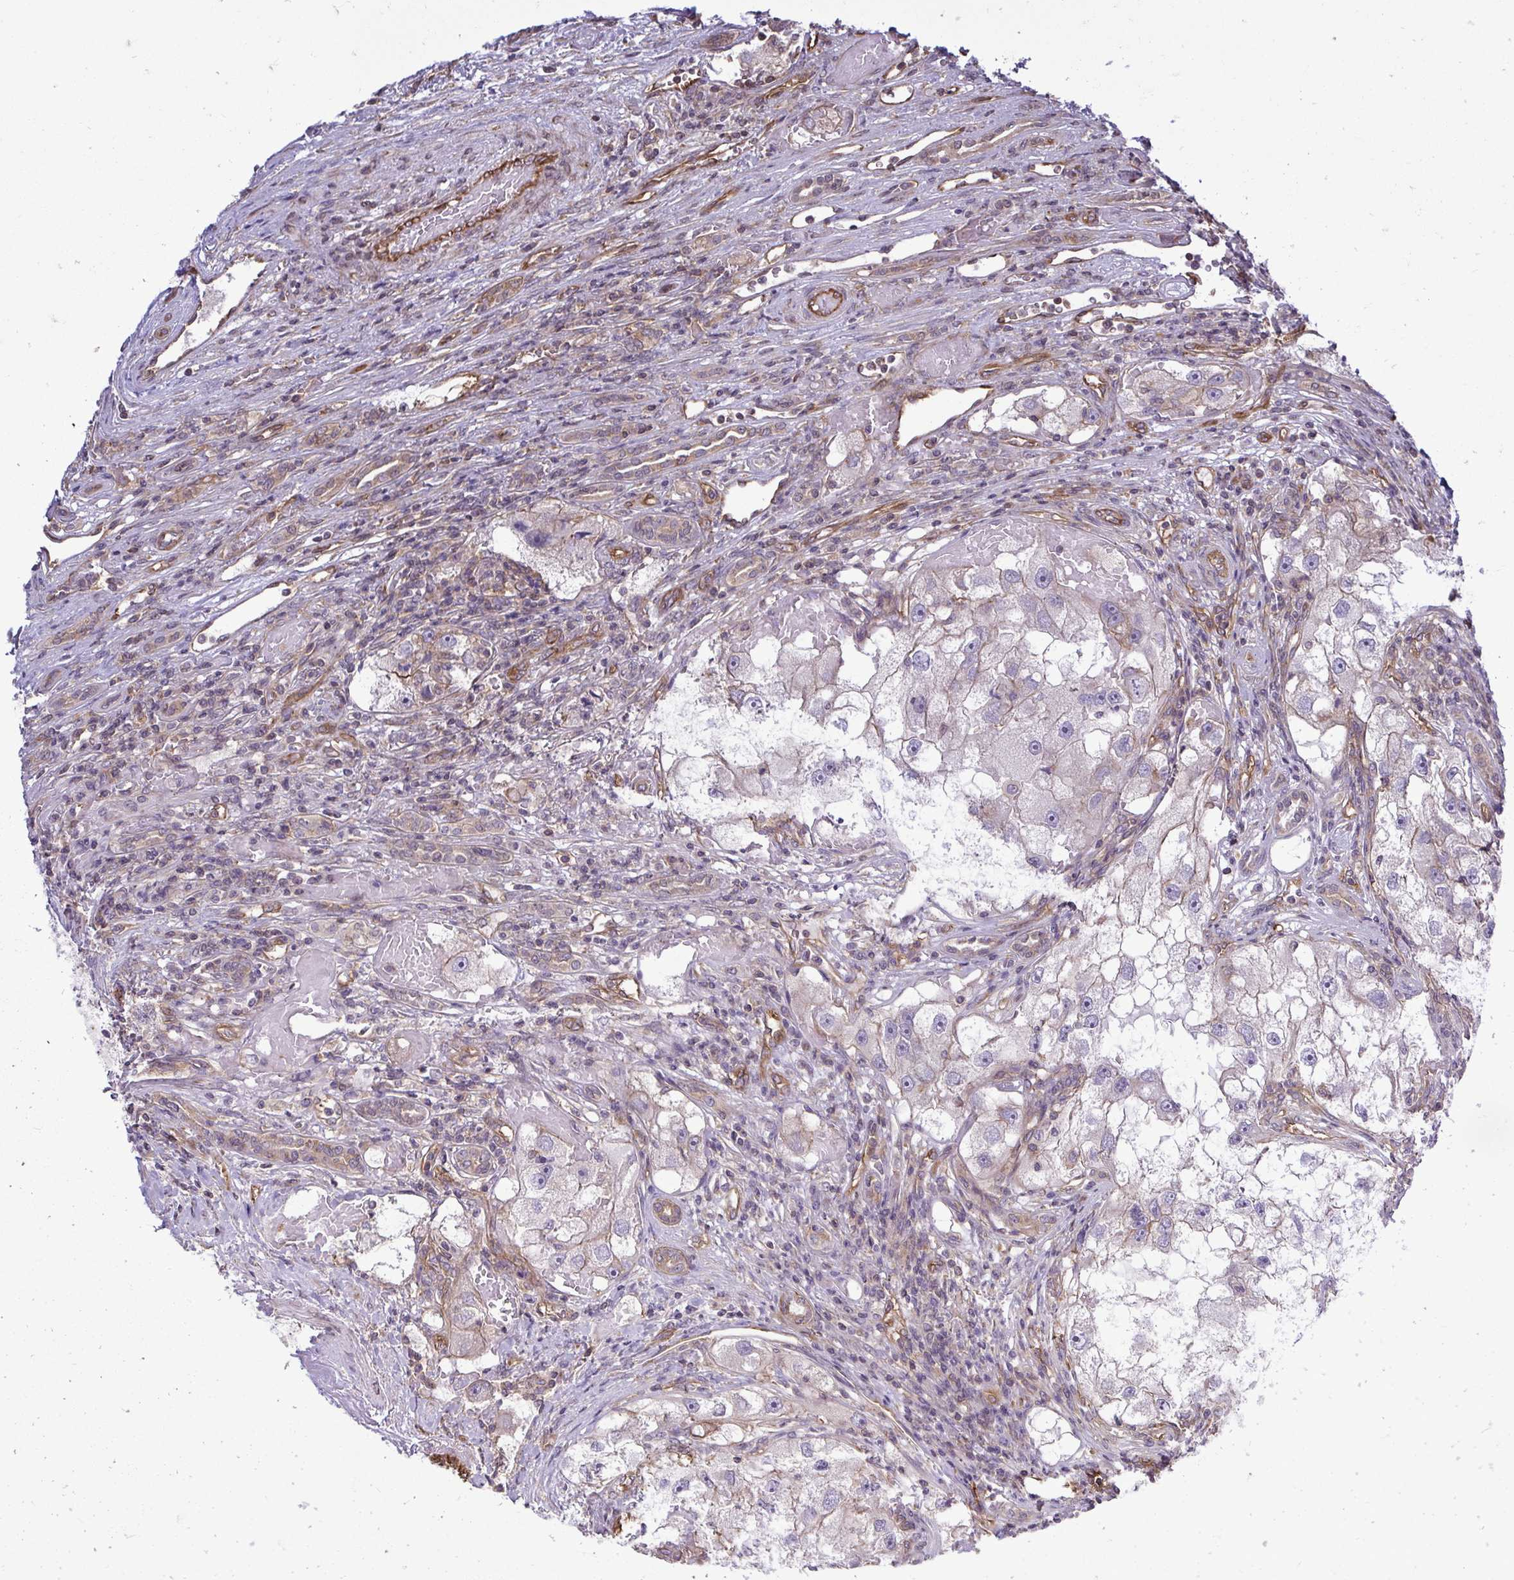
{"staining": {"intensity": "moderate", "quantity": "<25%", "location": "cytoplasmic/membranous"}, "tissue": "renal cancer", "cell_type": "Tumor cells", "image_type": "cancer", "snomed": [{"axis": "morphology", "description": "Adenocarcinoma, NOS"}, {"axis": "topography", "description": "Kidney"}], "caption": "Immunohistochemistry (IHC) of renal cancer reveals low levels of moderate cytoplasmic/membranous expression in approximately <25% of tumor cells.", "gene": "FUT10", "patient": {"sex": "male", "age": 63}}